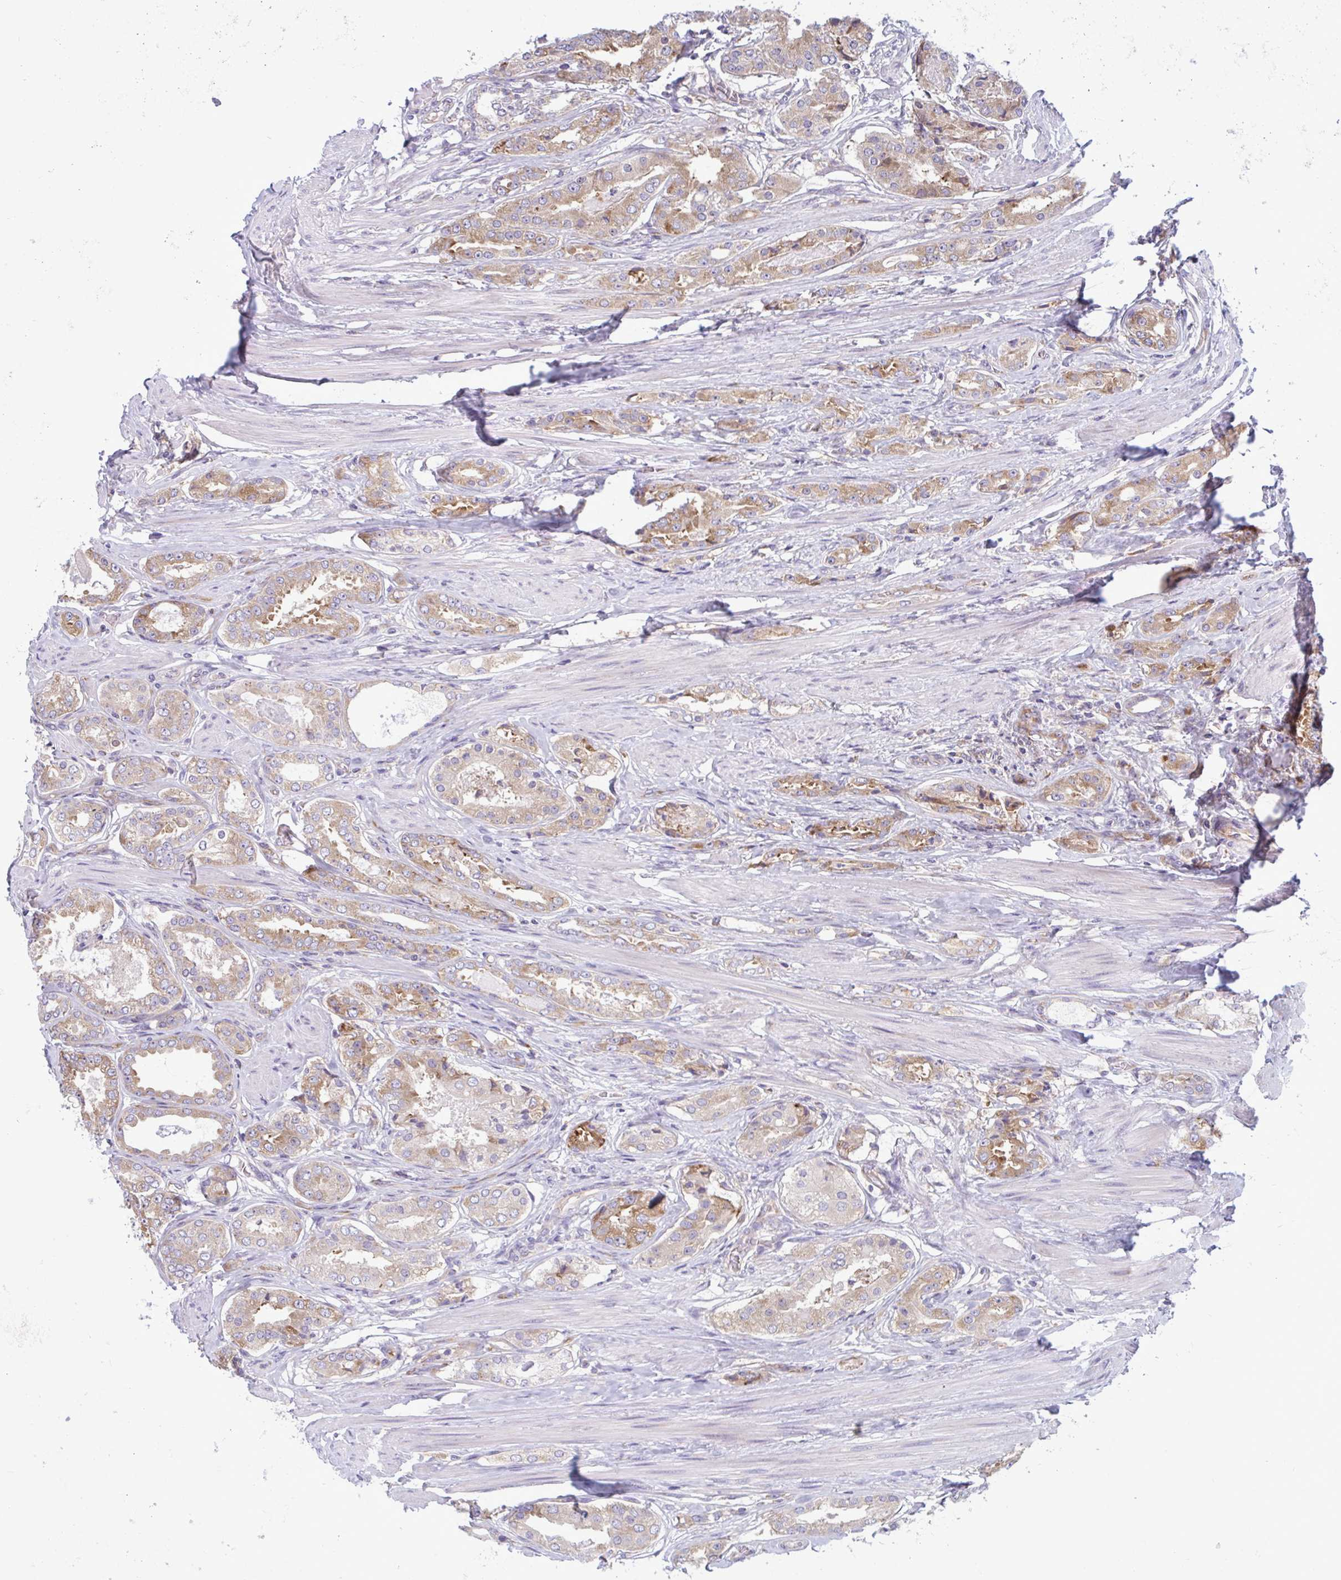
{"staining": {"intensity": "moderate", "quantity": ">75%", "location": "cytoplasmic/membranous"}, "tissue": "prostate cancer", "cell_type": "Tumor cells", "image_type": "cancer", "snomed": [{"axis": "morphology", "description": "Adenocarcinoma, High grade"}, {"axis": "topography", "description": "Prostate"}], "caption": "Approximately >75% of tumor cells in human prostate cancer (high-grade adenocarcinoma) demonstrate moderate cytoplasmic/membranous protein staining as visualized by brown immunohistochemical staining.", "gene": "RPS16", "patient": {"sex": "male", "age": 63}}